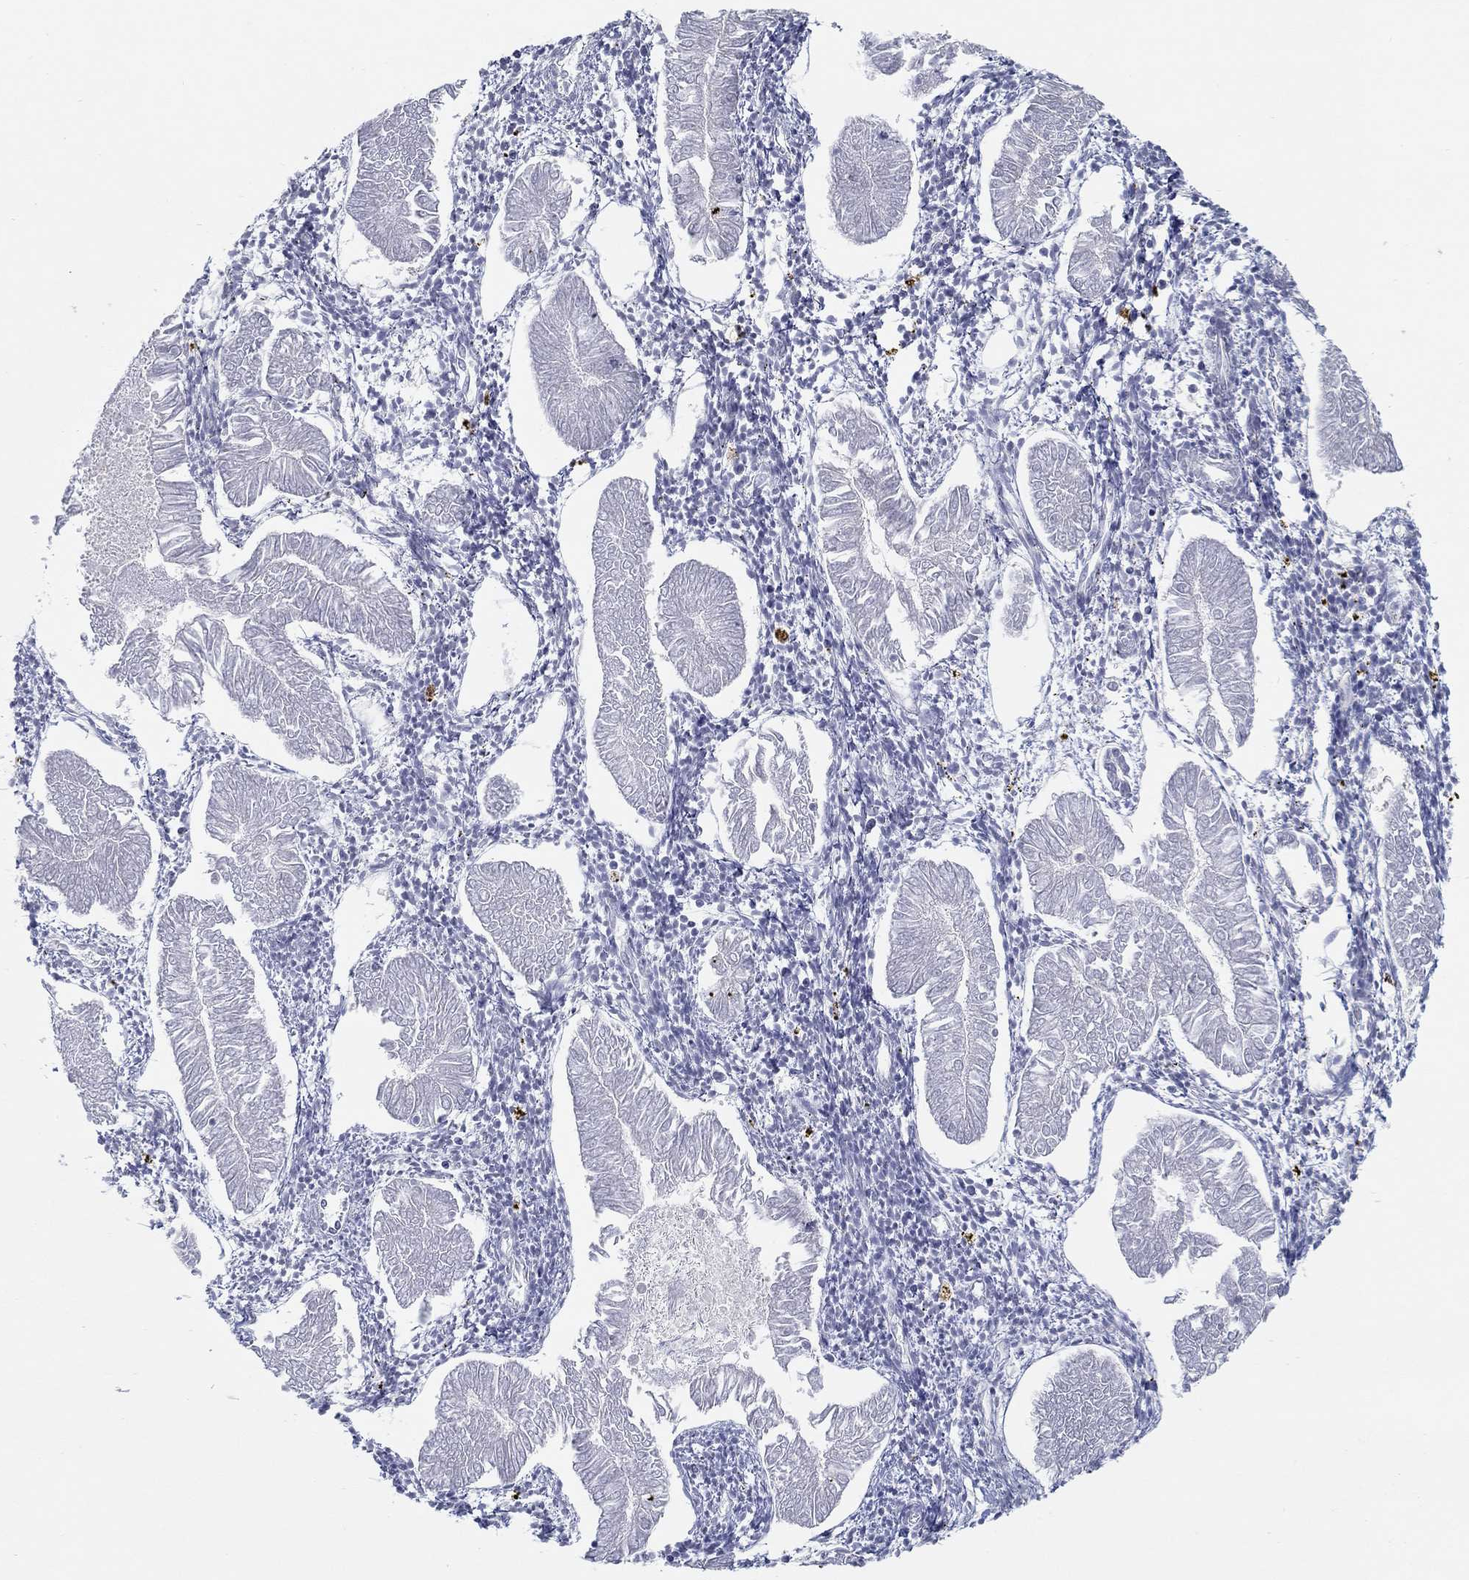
{"staining": {"intensity": "negative", "quantity": "none", "location": "none"}, "tissue": "endometrial cancer", "cell_type": "Tumor cells", "image_type": "cancer", "snomed": [{"axis": "morphology", "description": "Adenocarcinoma, NOS"}, {"axis": "topography", "description": "Endometrium"}], "caption": "A micrograph of human endometrial adenocarcinoma is negative for staining in tumor cells.", "gene": "NUP155", "patient": {"sex": "female", "age": 53}}